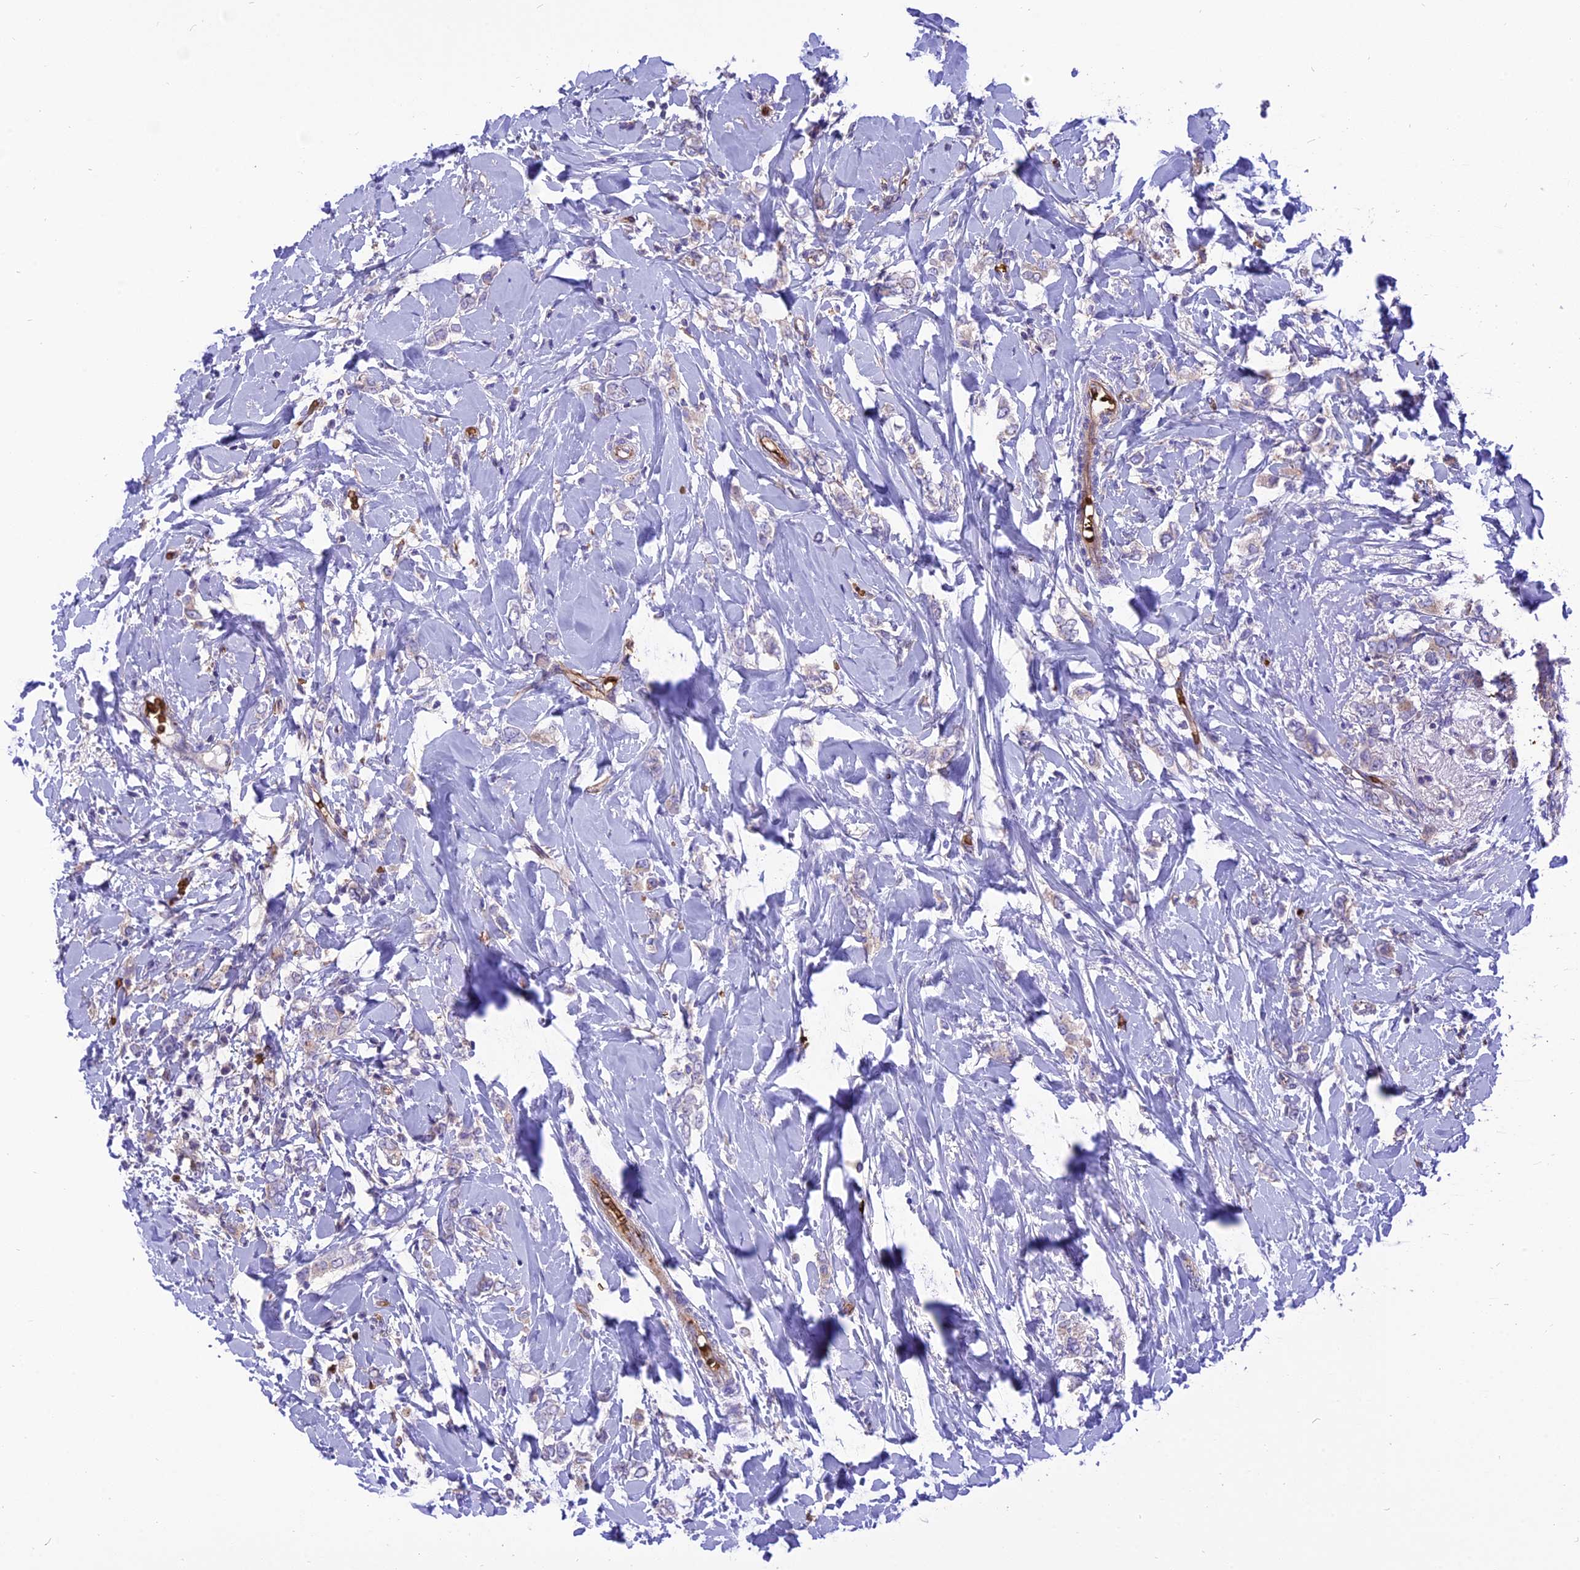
{"staining": {"intensity": "weak", "quantity": "<25%", "location": "cytoplasmic/membranous"}, "tissue": "breast cancer", "cell_type": "Tumor cells", "image_type": "cancer", "snomed": [{"axis": "morphology", "description": "Normal tissue, NOS"}, {"axis": "morphology", "description": "Lobular carcinoma"}, {"axis": "topography", "description": "Breast"}], "caption": "Breast cancer (lobular carcinoma) was stained to show a protein in brown. There is no significant expression in tumor cells. Nuclei are stained in blue.", "gene": "TTC4", "patient": {"sex": "female", "age": 47}}